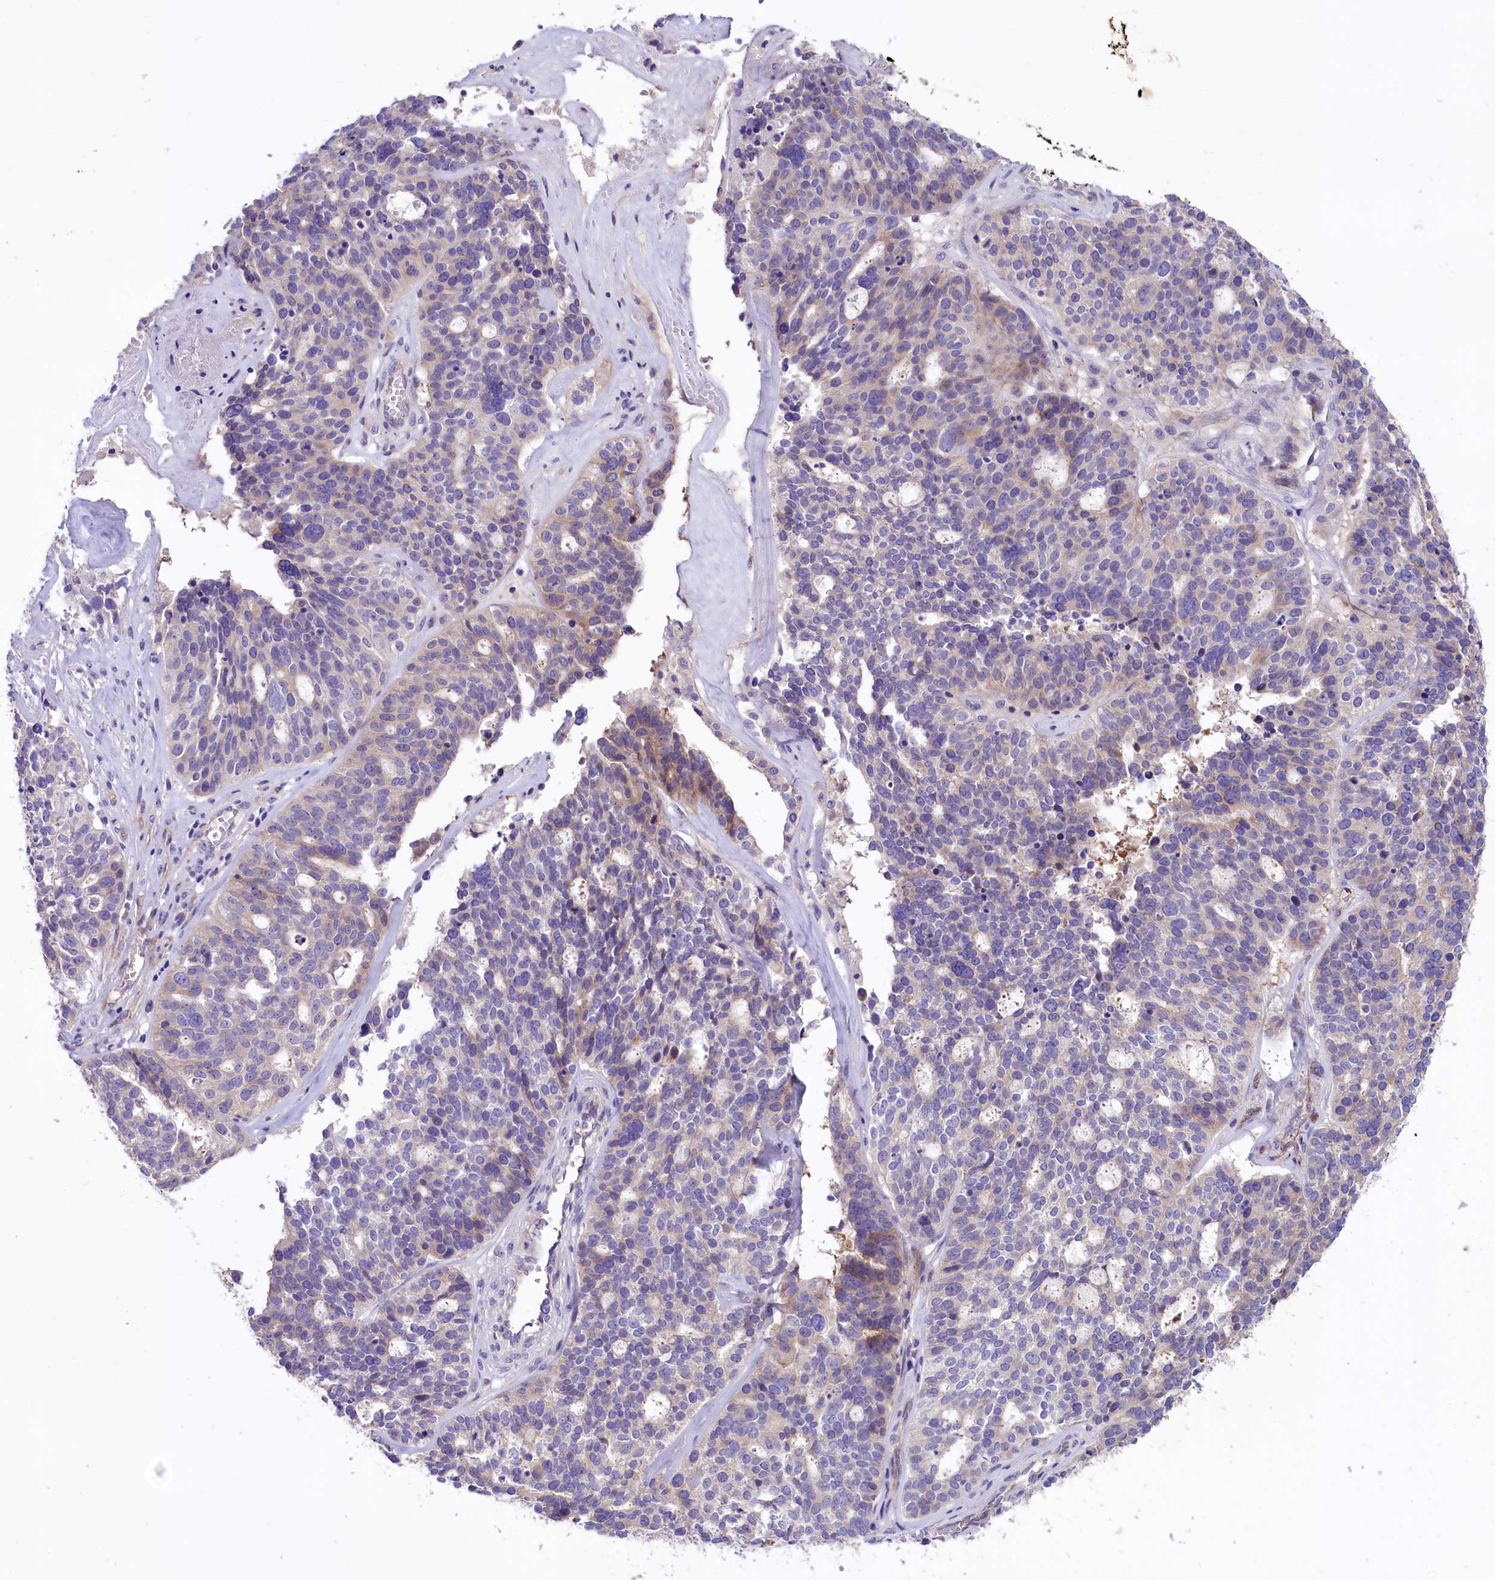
{"staining": {"intensity": "moderate", "quantity": "<25%", "location": "cytoplasmic/membranous"}, "tissue": "ovarian cancer", "cell_type": "Tumor cells", "image_type": "cancer", "snomed": [{"axis": "morphology", "description": "Cystadenocarcinoma, serous, NOS"}, {"axis": "topography", "description": "Ovary"}], "caption": "A micrograph of human ovarian serous cystadenocarcinoma stained for a protein shows moderate cytoplasmic/membranous brown staining in tumor cells.", "gene": "CD99L2", "patient": {"sex": "female", "age": 59}}